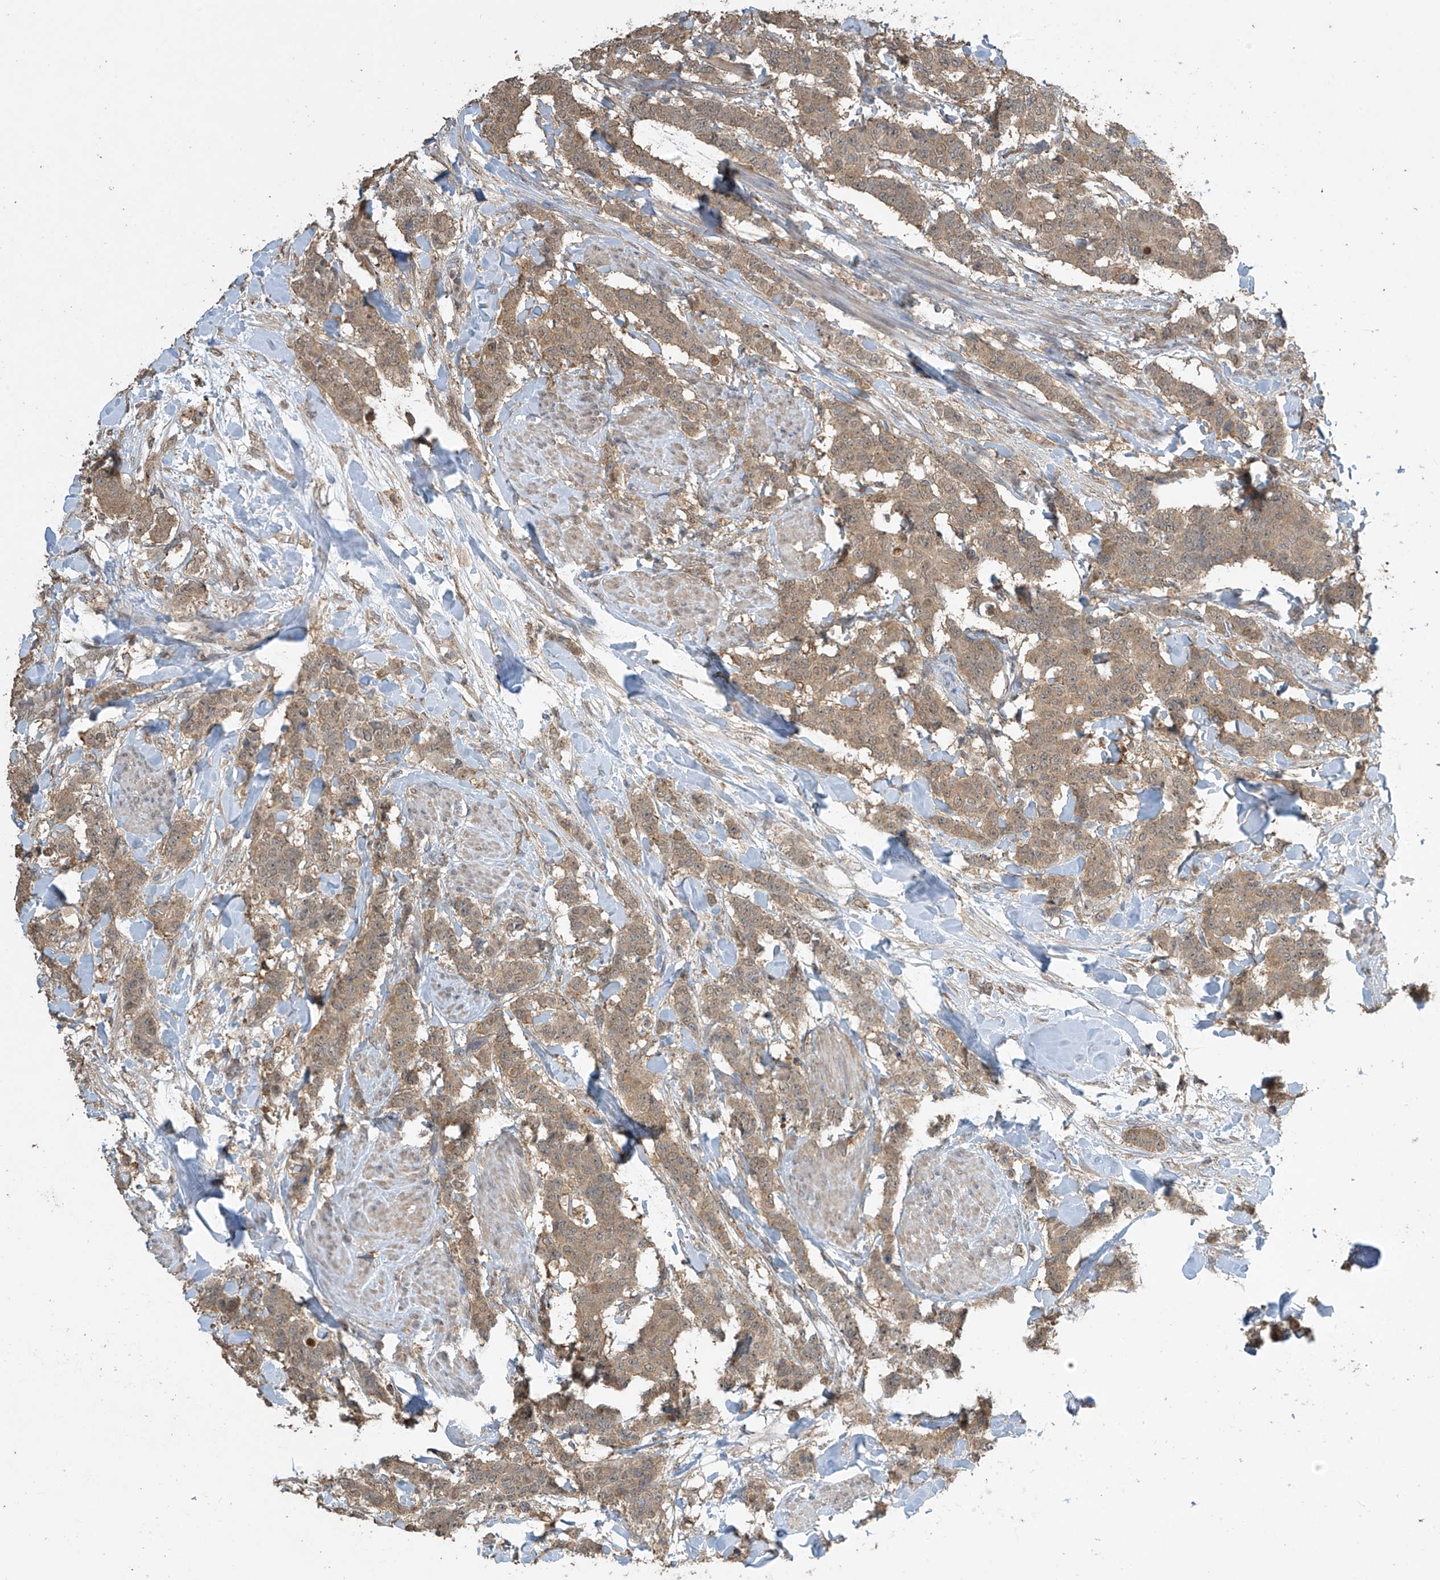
{"staining": {"intensity": "moderate", "quantity": ">75%", "location": "cytoplasmic/membranous"}, "tissue": "breast cancer", "cell_type": "Tumor cells", "image_type": "cancer", "snomed": [{"axis": "morphology", "description": "Duct carcinoma"}, {"axis": "topography", "description": "Breast"}], "caption": "Moderate cytoplasmic/membranous staining is appreciated in about >75% of tumor cells in intraductal carcinoma (breast).", "gene": "SLFN14", "patient": {"sex": "female", "age": 40}}